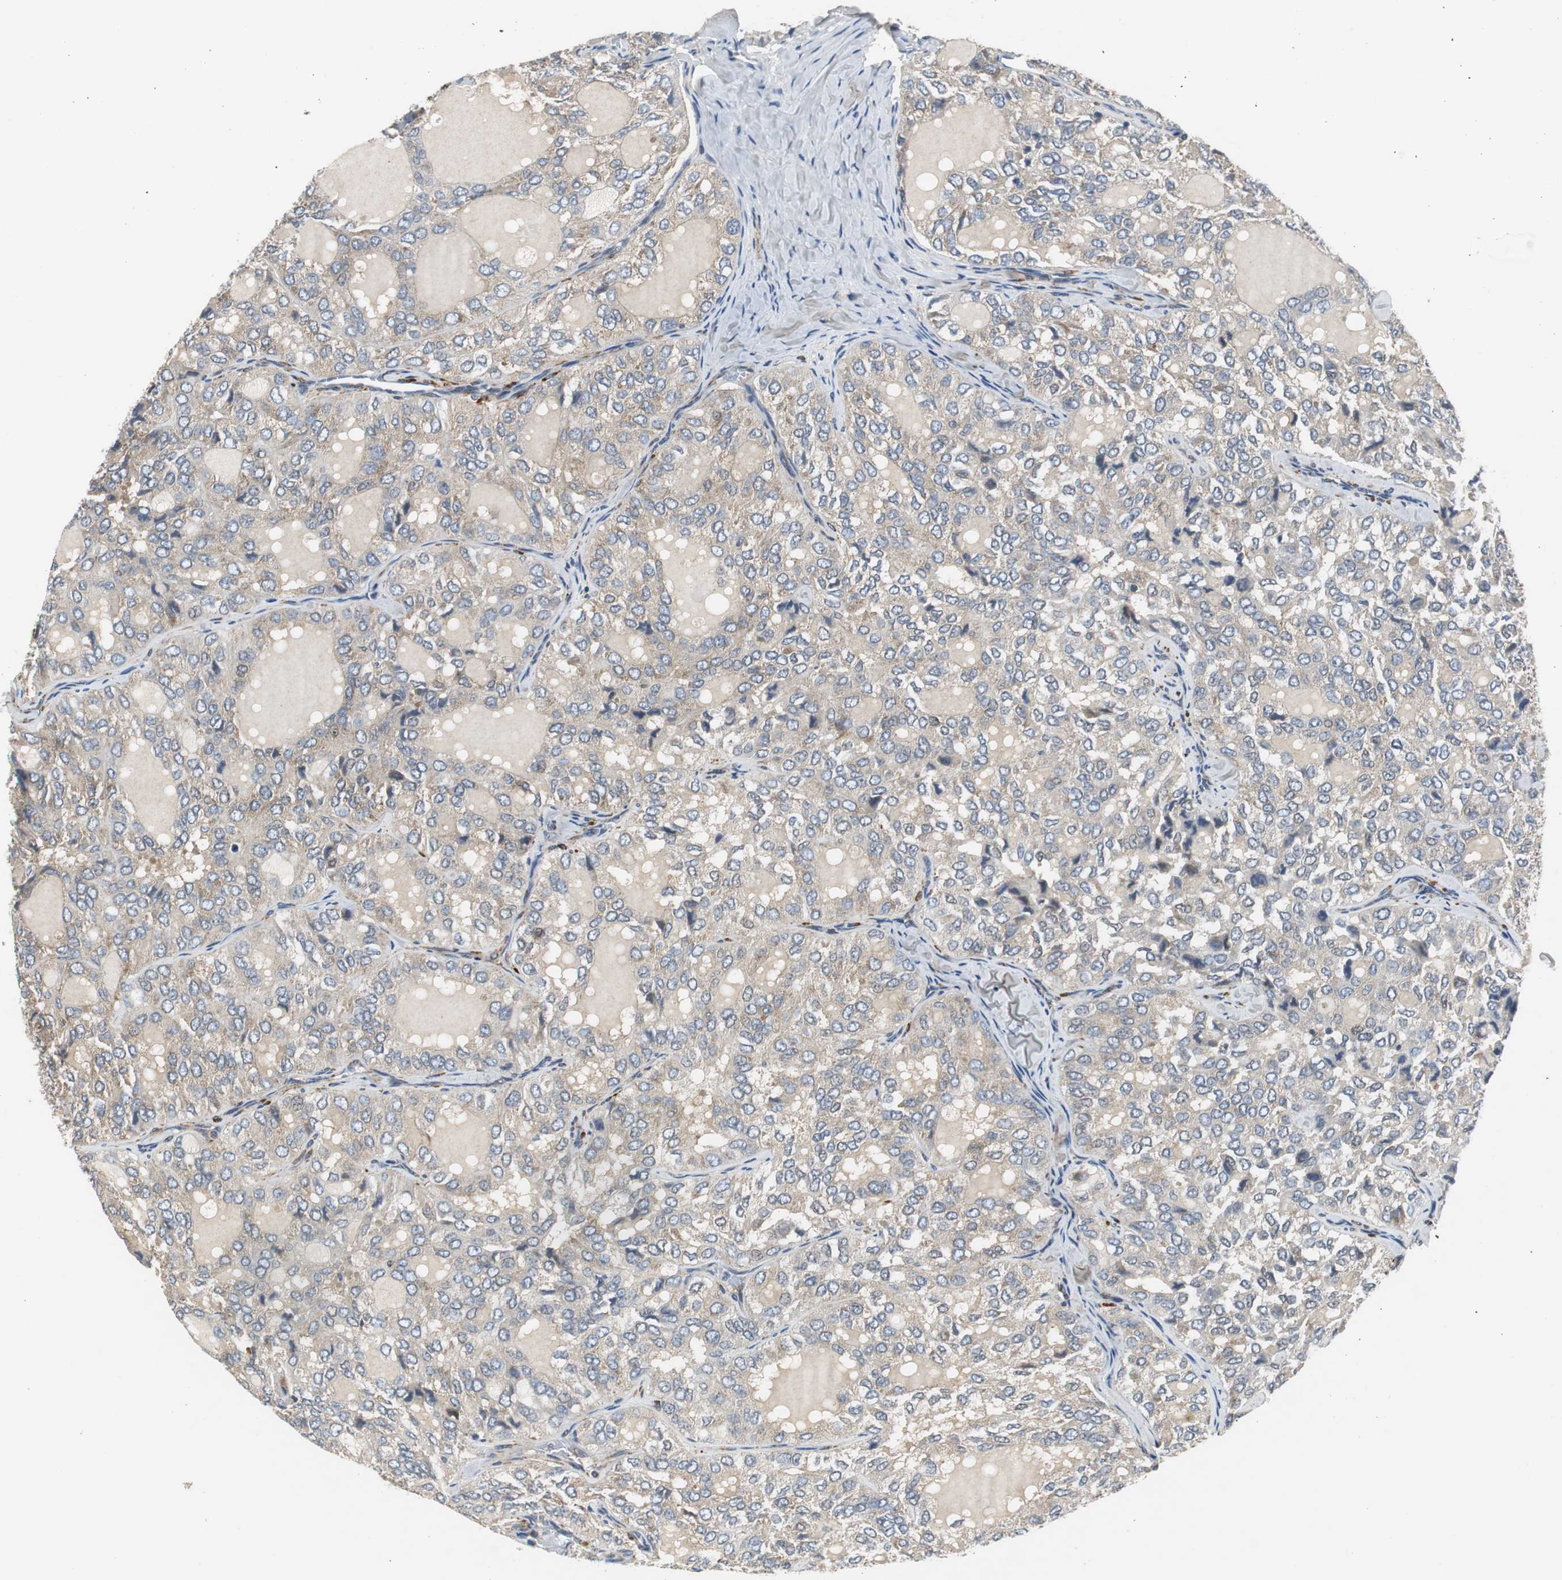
{"staining": {"intensity": "weak", "quantity": ">75%", "location": "cytoplasmic/membranous"}, "tissue": "thyroid cancer", "cell_type": "Tumor cells", "image_type": "cancer", "snomed": [{"axis": "morphology", "description": "Follicular adenoma carcinoma, NOS"}, {"axis": "topography", "description": "Thyroid gland"}], "caption": "Thyroid cancer stained with immunohistochemistry demonstrates weak cytoplasmic/membranous expression in approximately >75% of tumor cells.", "gene": "ISCU", "patient": {"sex": "male", "age": 75}}